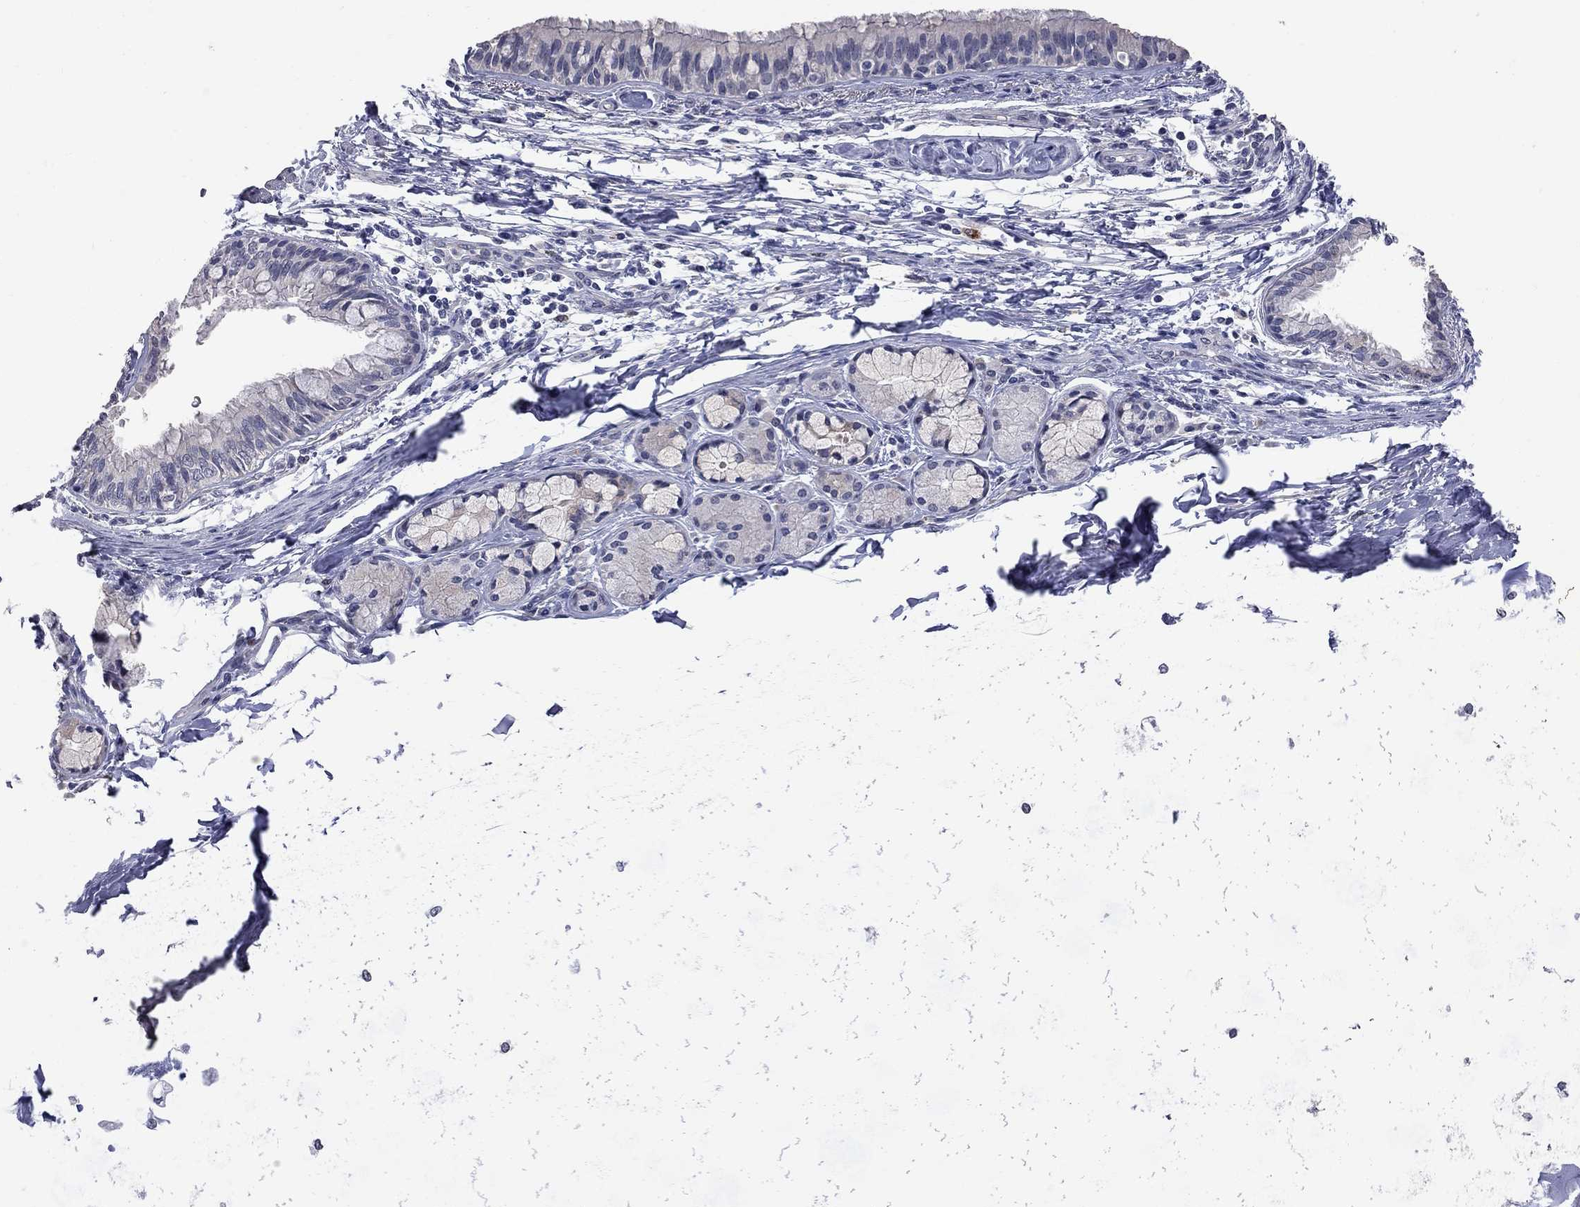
{"staining": {"intensity": "moderate", "quantity": "<25%", "location": "cytoplasmic/membranous"}, "tissue": "bronchus", "cell_type": "Respiratory epithelial cells", "image_type": "normal", "snomed": [{"axis": "morphology", "description": "Normal tissue, NOS"}, {"axis": "morphology", "description": "Squamous cell carcinoma, NOS"}, {"axis": "topography", "description": "Bronchus"}, {"axis": "topography", "description": "Lung"}], "caption": "IHC of benign bronchus demonstrates low levels of moderate cytoplasmic/membranous positivity in approximately <25% of respiratory epithelial cells. (Brightfield microscopy of DAB IHC at high magnification).", "gene": "NOS2", "patient": {"sex": "male", "age": 69}}